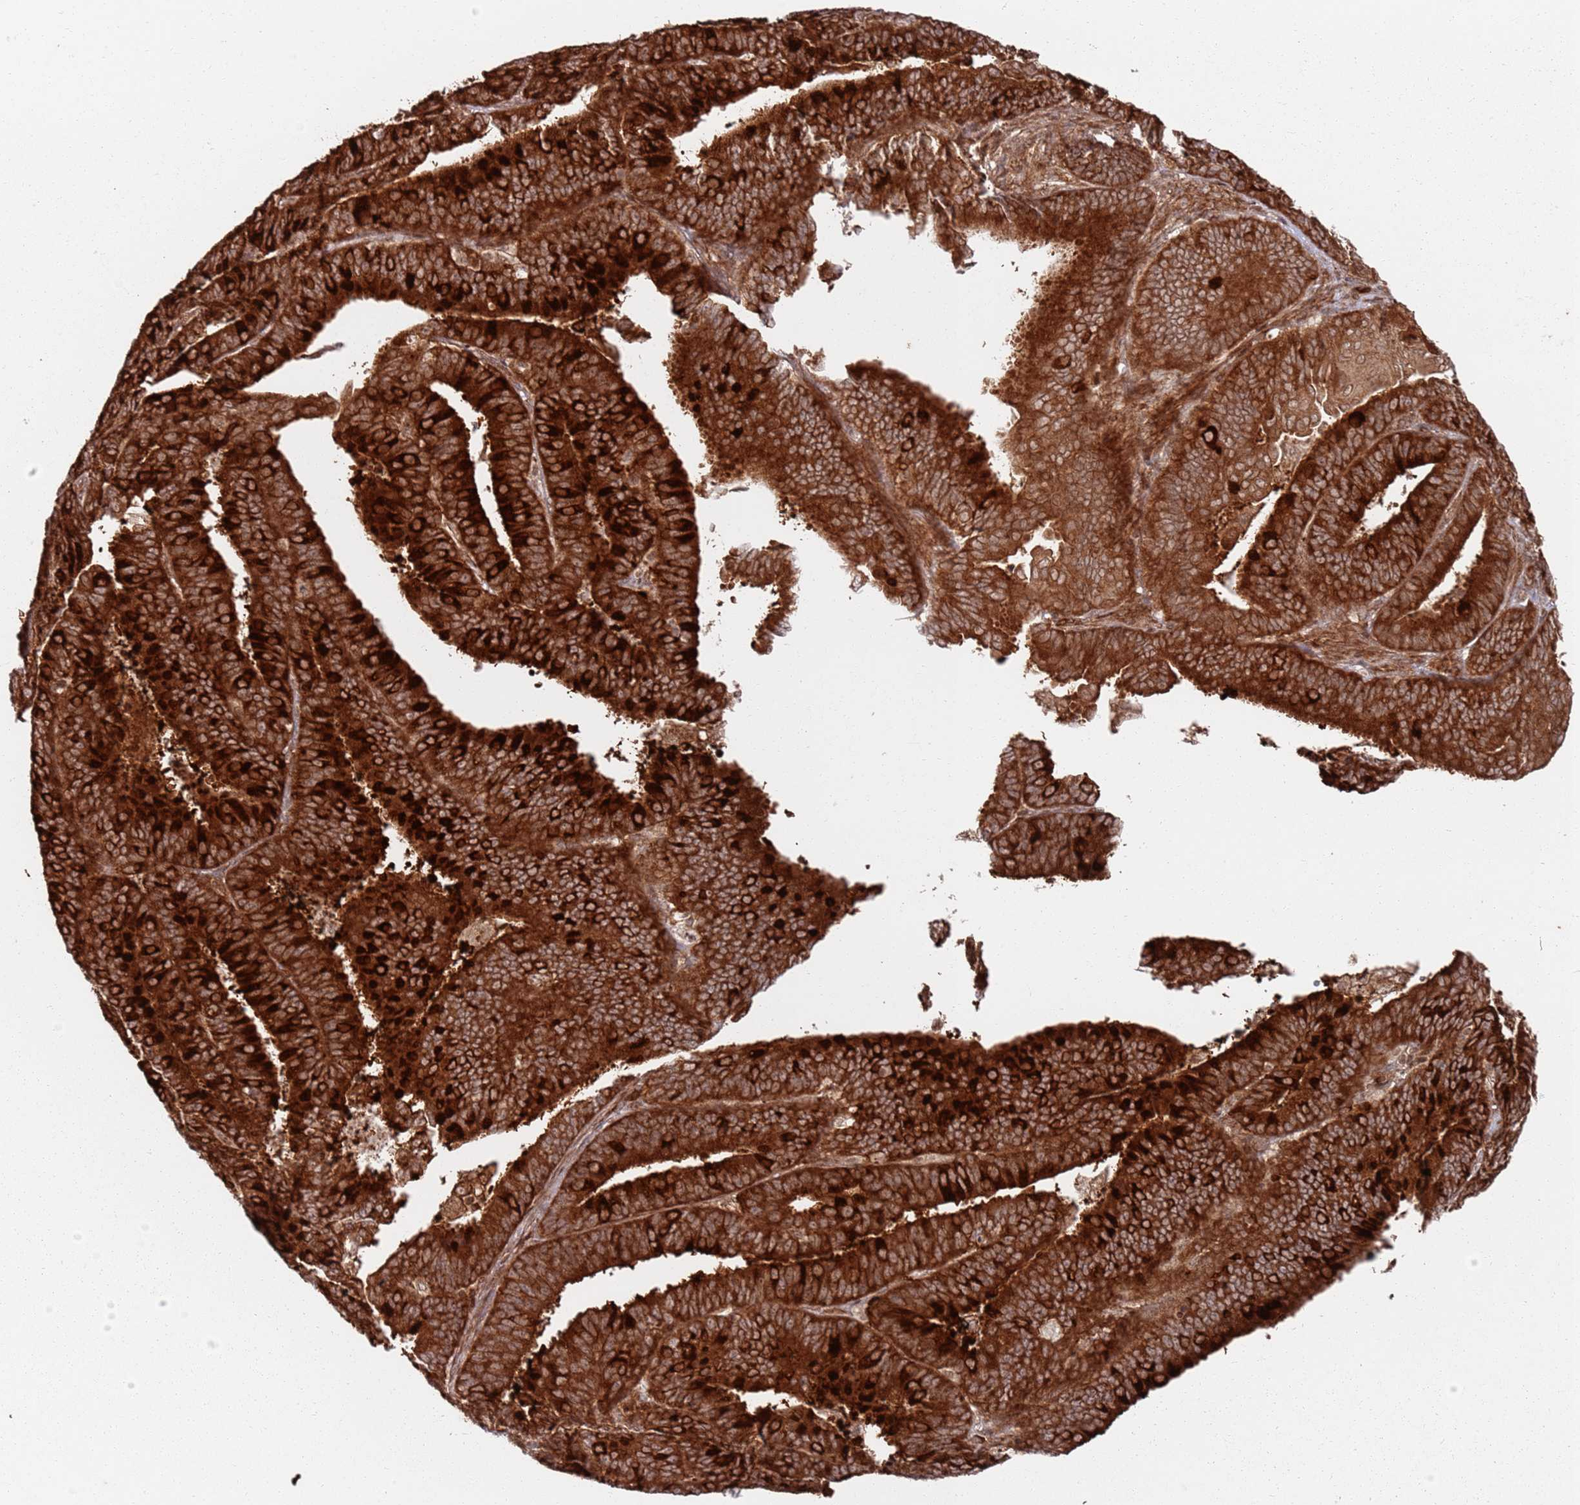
{"staining": {"intensity": "strong", "quantity": ">75%", "location": "cytoplasmic/membranous"}, "tissue": "endometrial cancer", "cell_type": "Tumor cells", "image_type": "cancer", "snomed": [{"axis": "morphology", "description": "Adenocarcinoma, NOS"}, {"axis": "topography", "description": "Endometrium"}], "caption": "A micrograph of adenocarcinoma (endometrial) stained for a protein displays strong cytoplasmic/membranous brown staining in tumor cells.", "gene": "PIH1D1", "patient": {"sex": "female", "age": 73}}